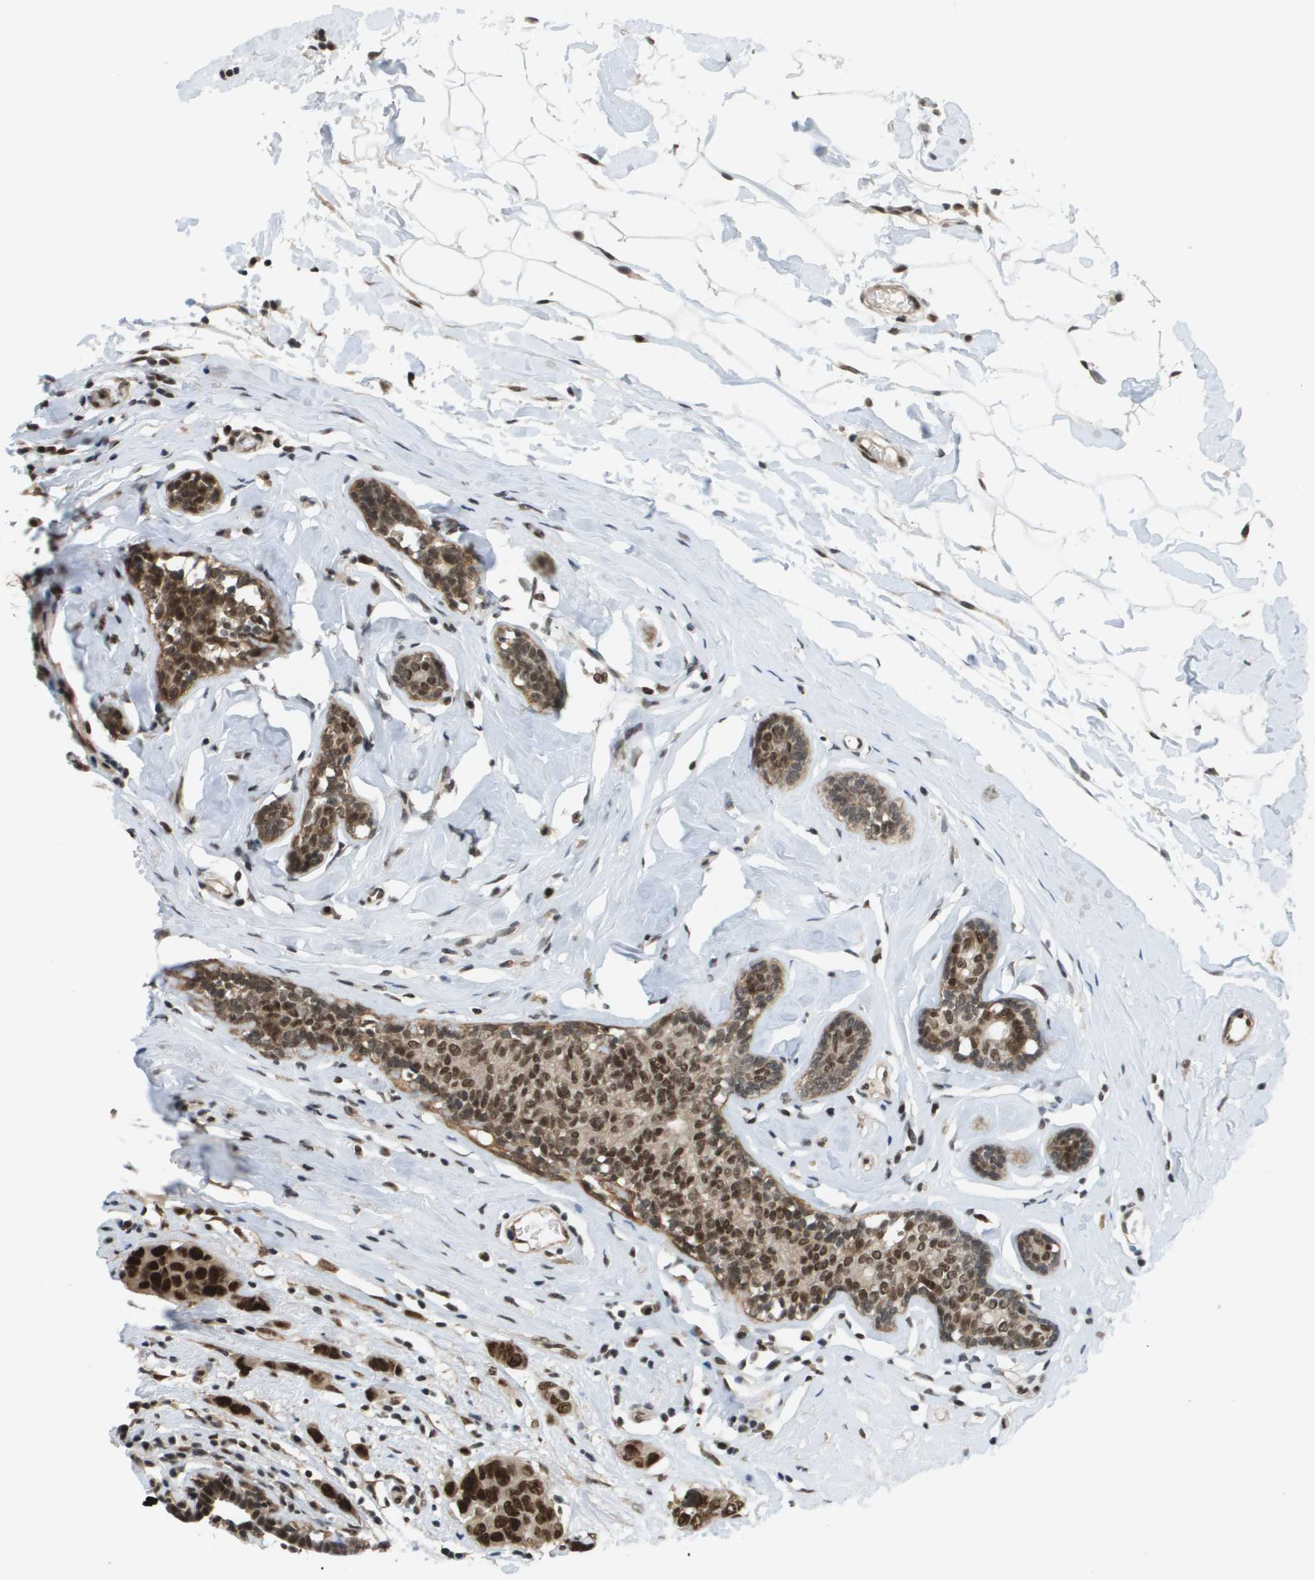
{"staining": {"intensity": "strong", "quantity": ">75%", "location": "cytoplasmic/membranous,nuclear"}, "tissue": "breast cancer", "cell_type": "Tumor cells", "image_type": "cancer", "snomed": [{"axis": "morphology", "description": "Normal tissue, NOS"}, {"axis": "morphology", "description": "Duct carcinoma"}, {"axis": "topography", "description": "Breast"}], "caption": "Protein staining by immunohistochemistry (IHC) reveals strong cytoplasmic/membranous and nuclear staining in about >75% of tumor cells in intraductal carcinoma (breast). The protein is stained brown, and the nuclei are stained in blue (DAB IHC with brightfield microscopy, high magnification).", "gene": "PRCC", "patient": {"sex": "female", "age": 50}}